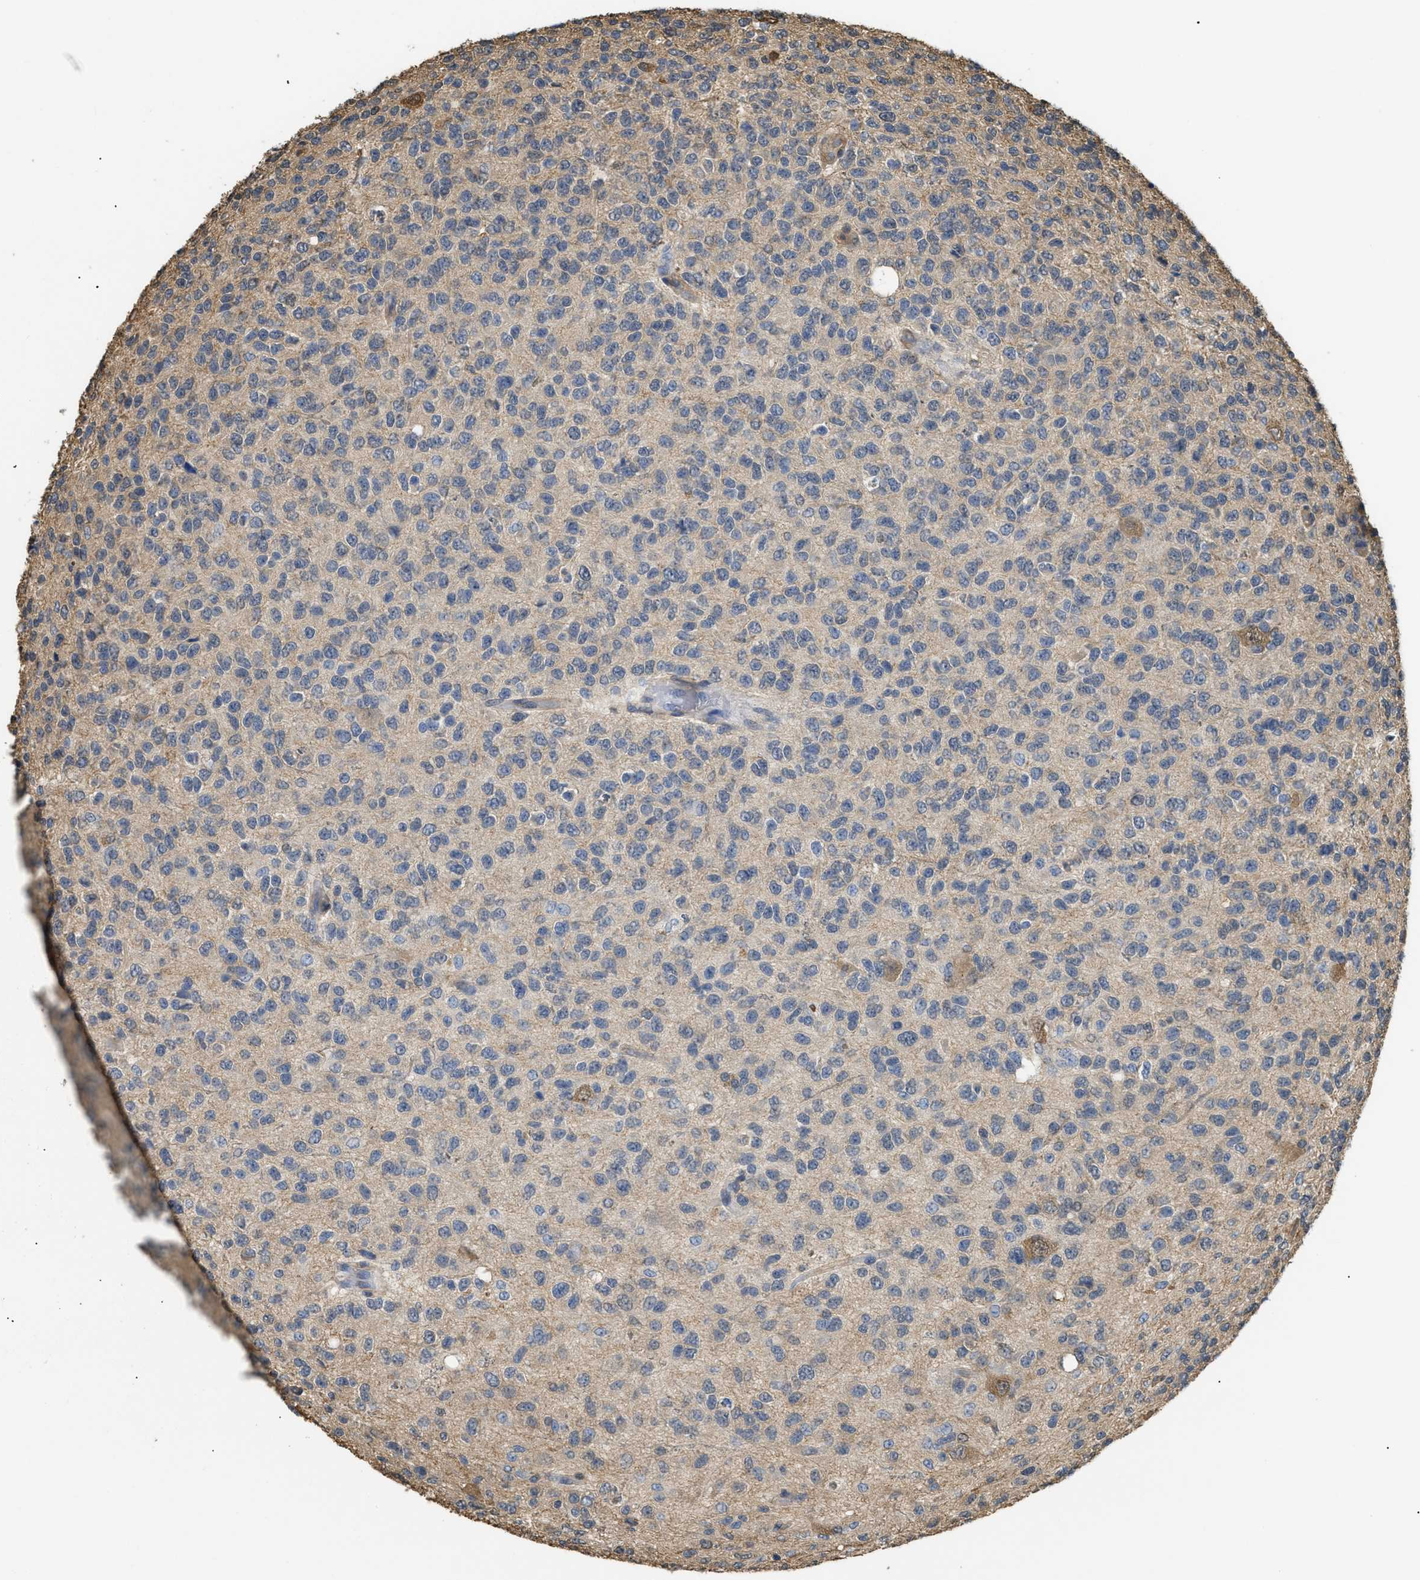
{"staining": {"intensity": "weak", "quantity": "<25%", "location": "cytoplasmic/membranous"}, "tissue": "glioma", "cell_type": "Tumor cells", "image_type": "cancer", "snomed": [{"axis": "morphology", "description": "Glioma, malignant, High grade"}, {"axis": "topography", "description": "pancreas cauda"}], "caption": "IHC histopathology image of neoplastic tissue: high-grade glioma (malignant) stained with DAB exhibits no significant protein positivity in tumor cells.", "gene": "CALM1", "patient": {"sex": "male", "age": 60}}